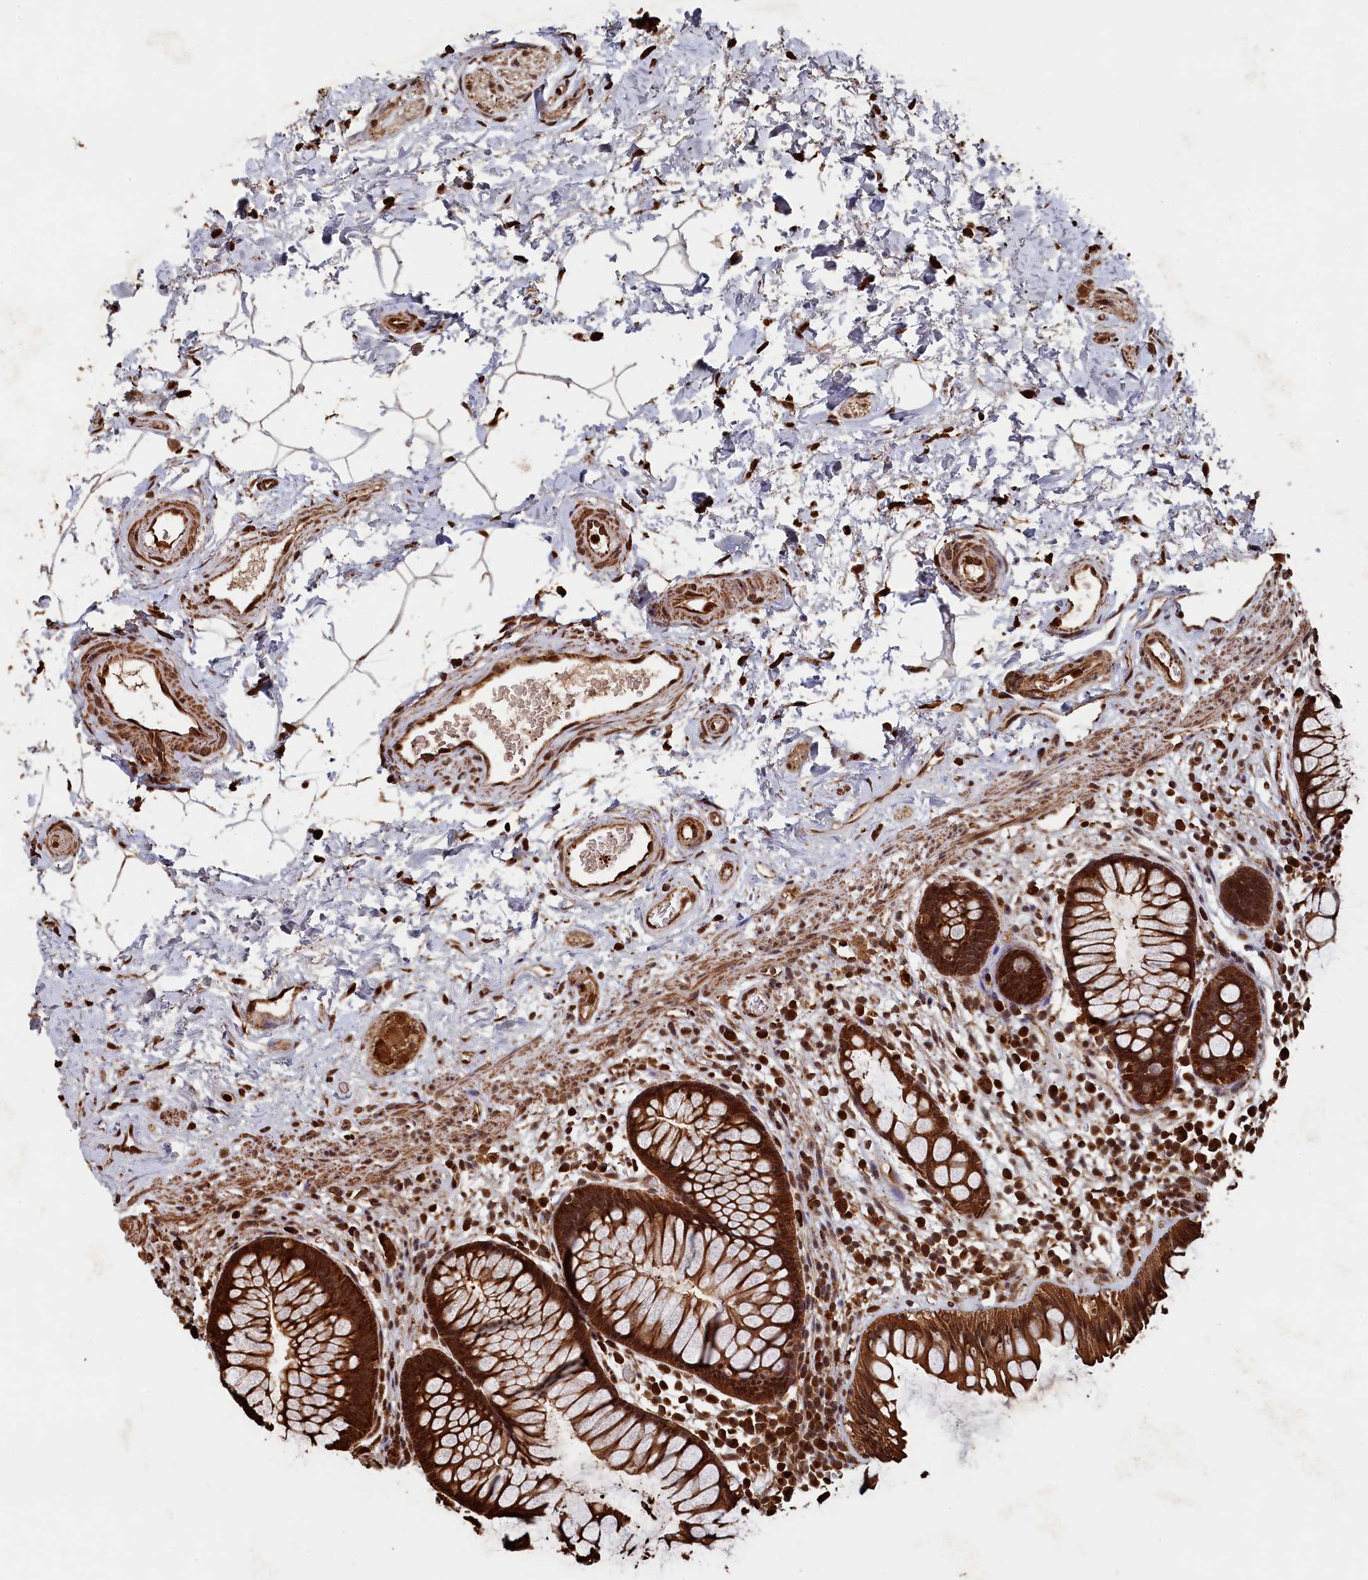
{"staining": {"intensity": "strong", "quantity": ">75%", "location": "cytoplasmic/membranous"}, "tissue": "rectum", "cell_type": "Glandular cells", "image_type": "normal", "snomed": [{"axis": "morphology", "description": "Normal tissue, NOS"}, {"axis": "topography", "description": "Rectum"}], "caption": "Immunohistochemistry (IHC) histopathology image of normal human rectum stained for a protein (brown), which demonstrates high levels of strong cytoplasmic/membranous expression in approximately >75% of glandular cells.", "gene": "PIGN", "patient": {"sex": "male", "age": 51}}